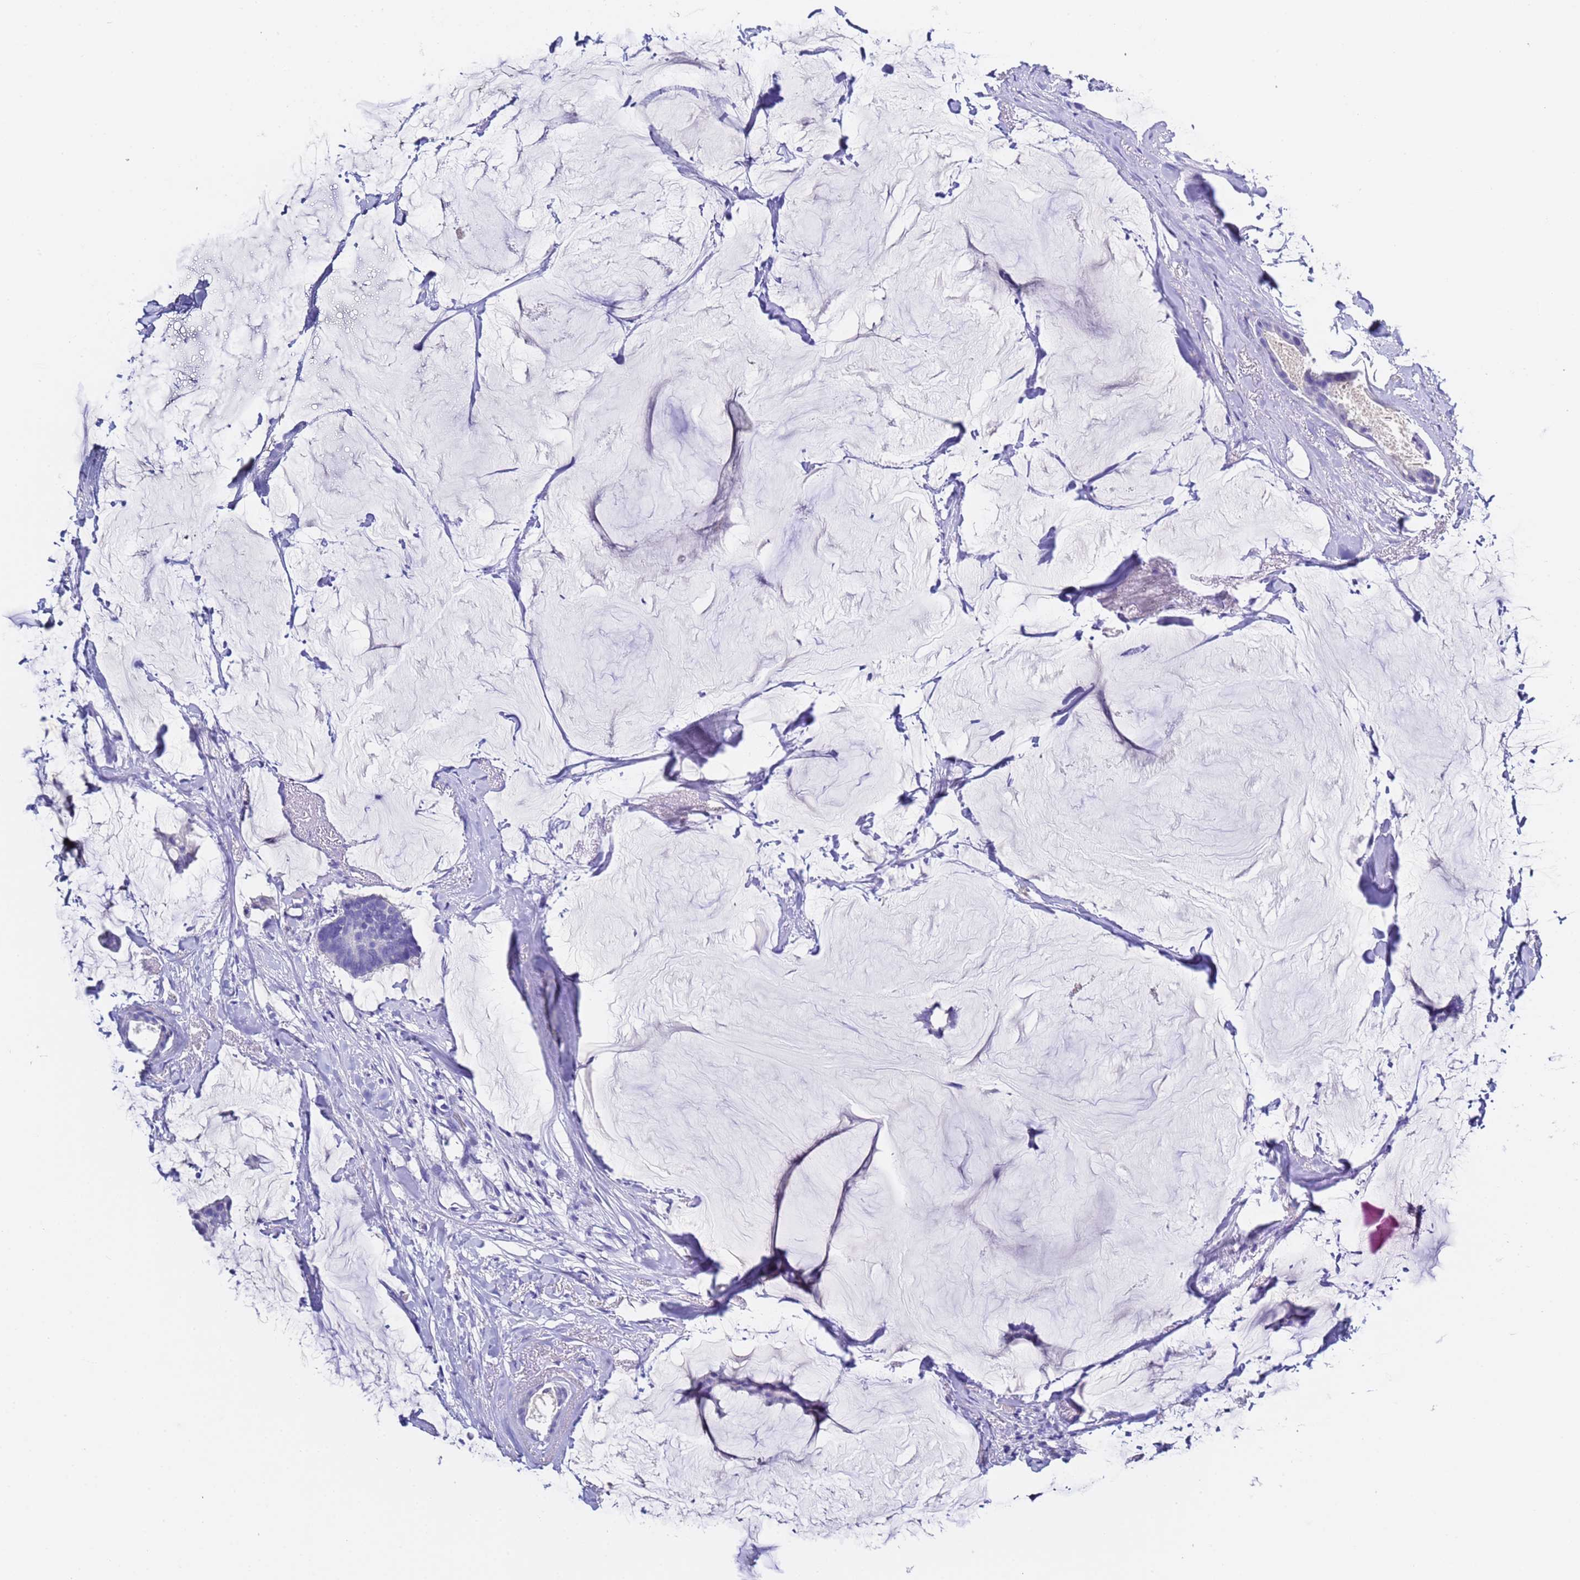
{"staining": {"intensity": "negative", "quantity": "none", "location": "none"}, "tissue": "breast cancer", "cell_type": "Tumor cells", "image_type": "cancer", "snomed": [{"axis": "morphology", "description": "Duct carcinoma"}, {"axis": "topography", "description": "Breast"}], "caption": "Tumor cells are negative for protein expression in human breast invasive ductal carcinoma.", "gene": "GABRA1", "patient": {"sex": "female", "age": 93}}